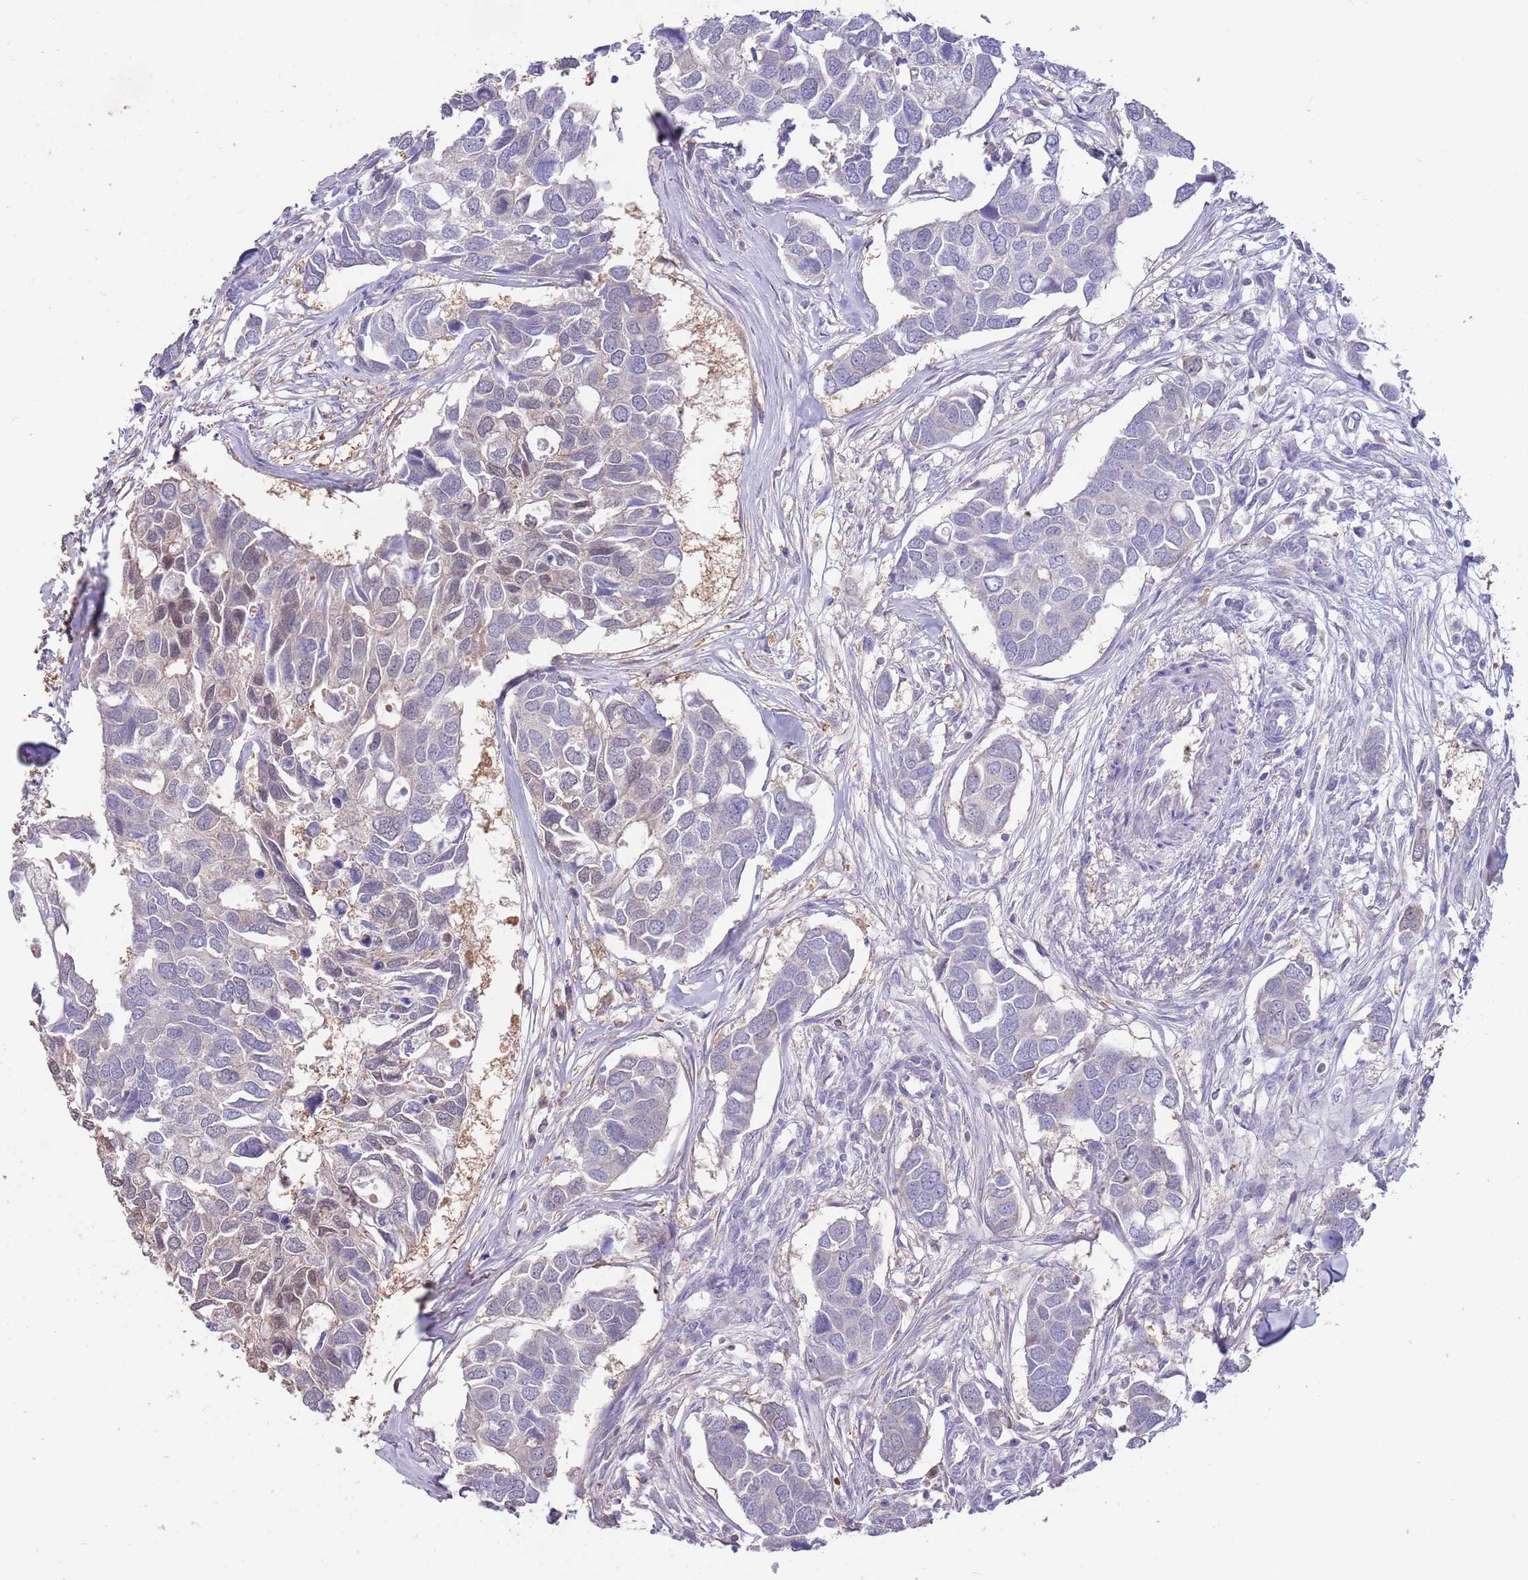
{"staining": {"intensity": "weak", "quantity": "<25%", "location": "nuclear"}, "tissue": "breast cancer", "cell_type": "Tumor cells", "image_type": "cancer", "snomed": [{"axis": "morphology", "description": "Duct carcinoma"}, {"axis": "topography", "description": "Breast"}], "caption": "Immunohistochemical staining of breast intraductal carcinoma shows no significant expression in tumor cells. (DAB IHC visualized using brightfield microscopy, high magnification).", "gene": "AP5S1", "patient": {"sex": "female", "age": 83}}